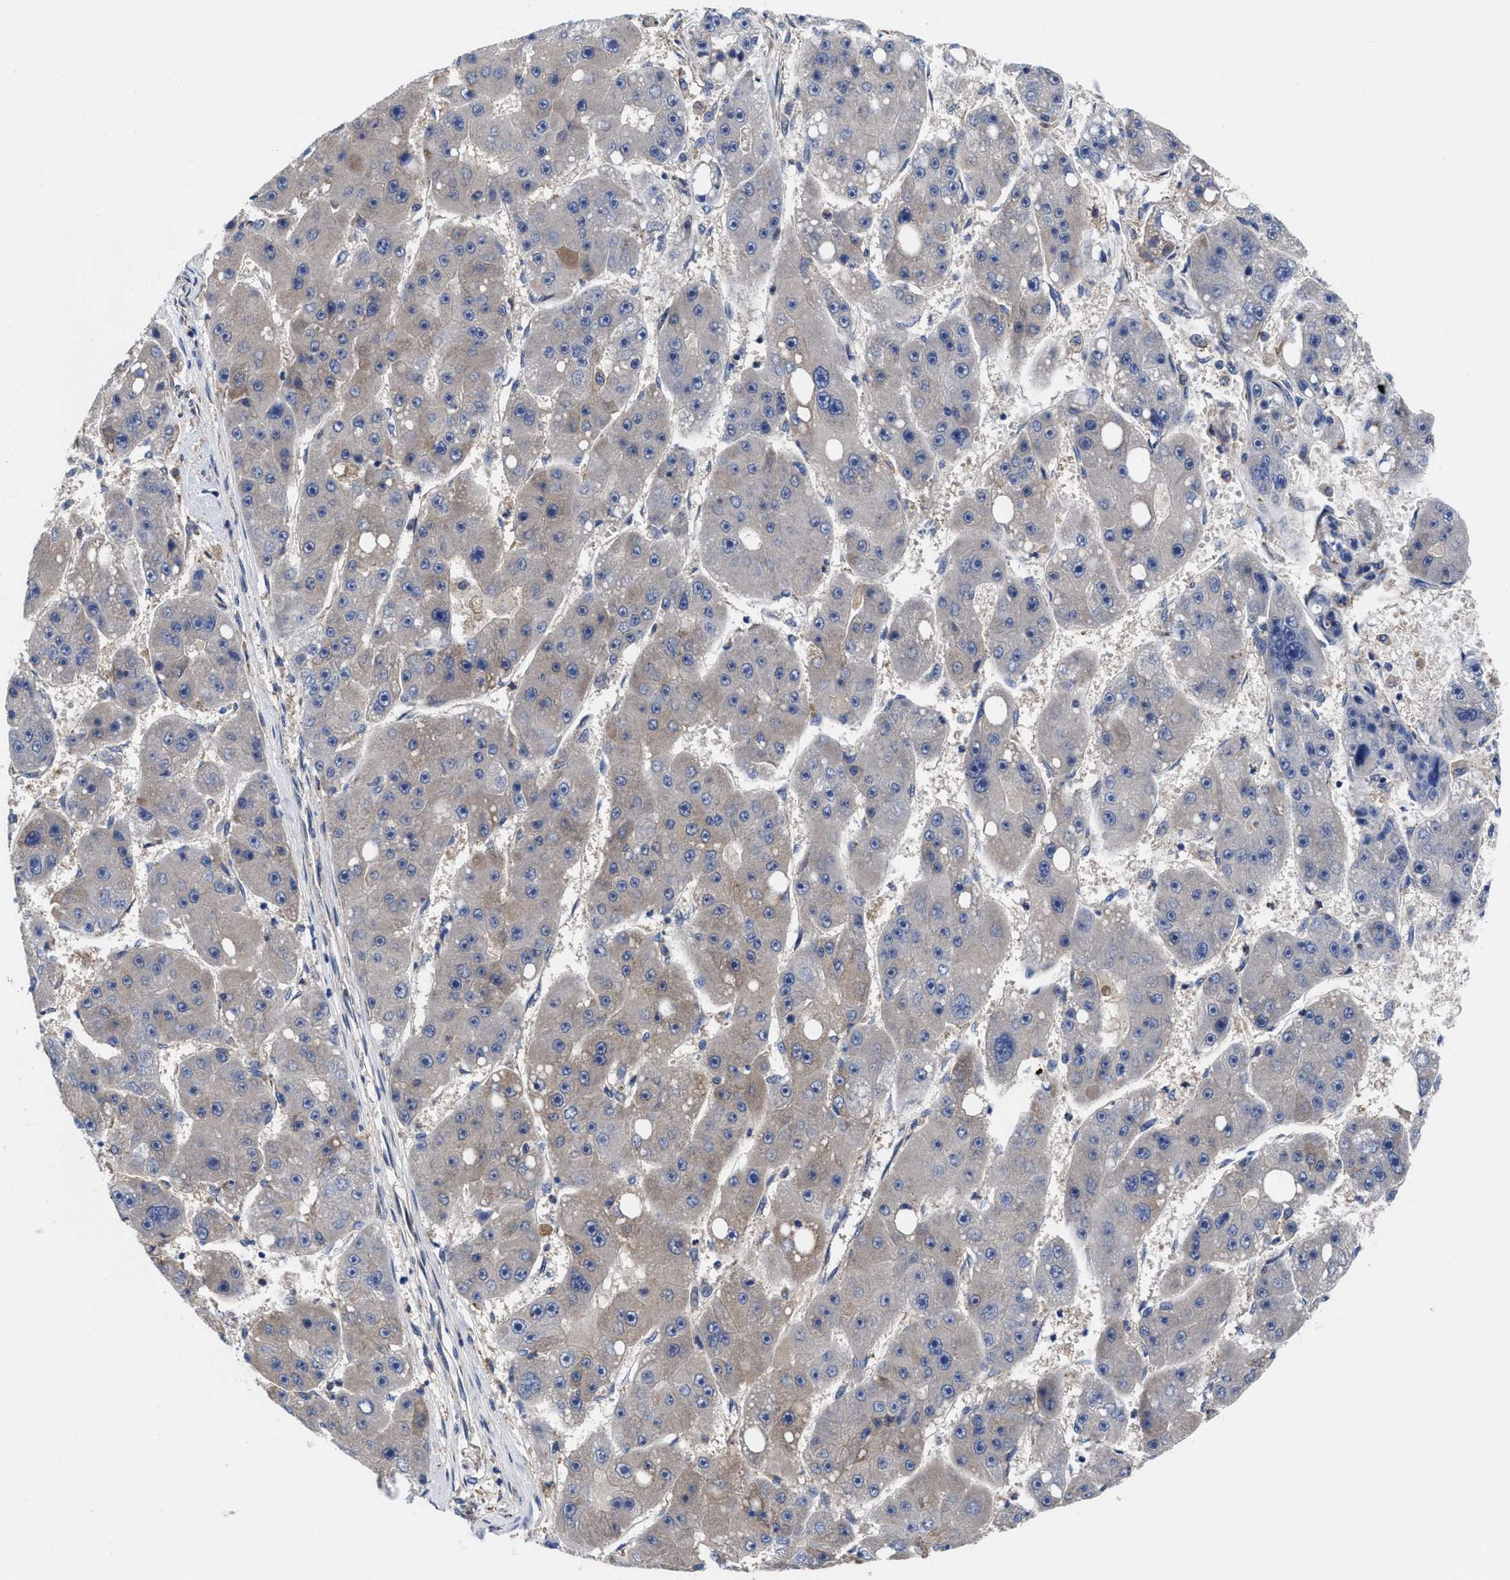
{"staining": {"intensity": "weak", "quantity": "25%-75%", "location": "cytoplasmic/membranous"}, "tissue": "liver cancer", "cell_type": "Tumor cells", "image_type": "cancer", "snomed": [{"axis": "morphology", "description": "Carcinoma, Hepatocellular, NOS"}, {"axis": "topography", "description": "Liver"}], "caption": "Immunohistochemistry (IHC) (DAB (3,3'-diaminobenzidine)) staining of liver cancer (hepatocellular carcinoma) shows weak cytoplasmic/membranous protein staining in about 25%-75% of tumor cells.", "gene": "TXNDC17", "patient": {"sex": "female", "age": 61}}